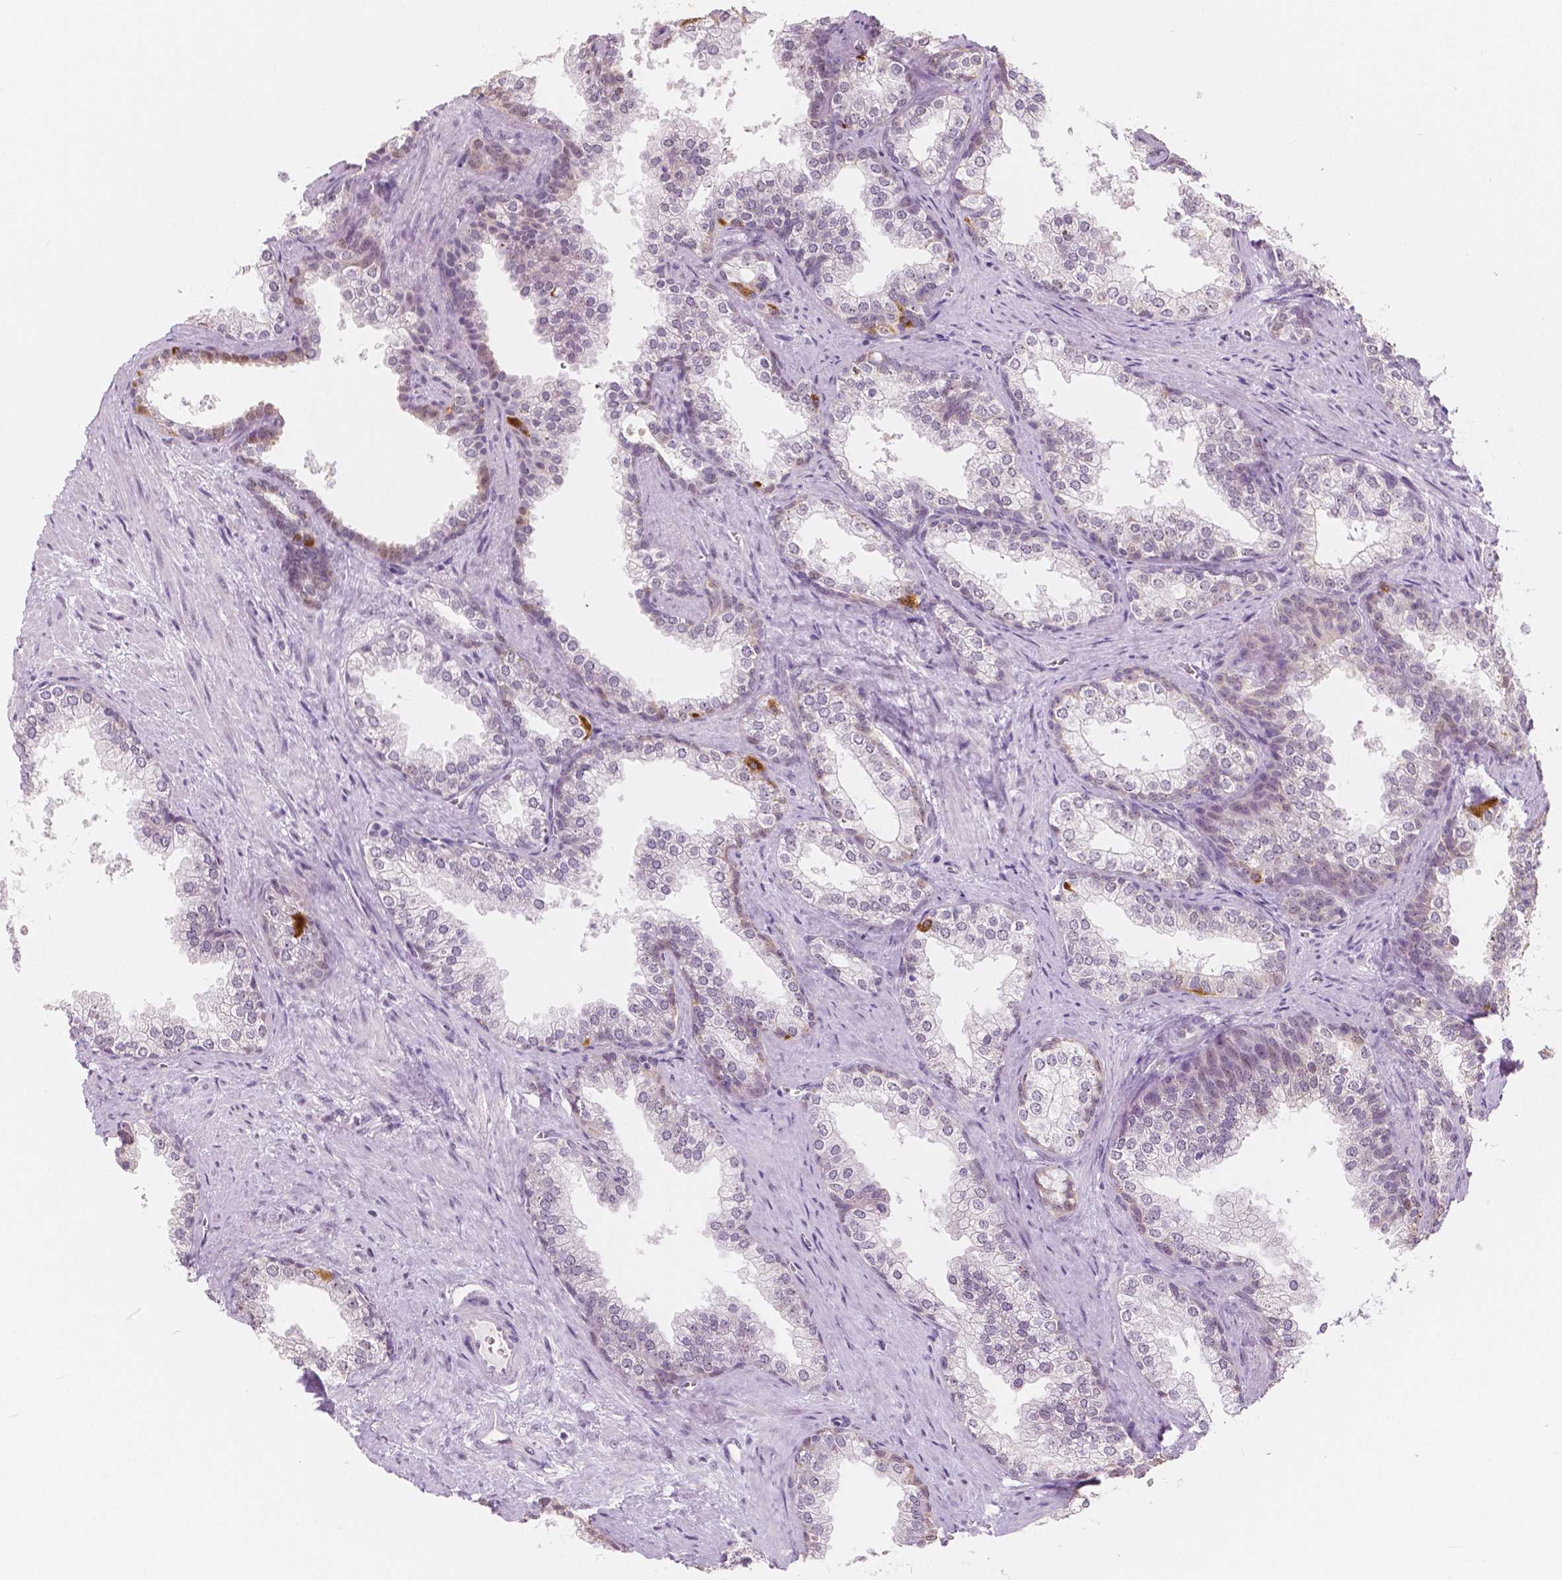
{"staining": {"intensity": "weak", "quantity": "<25%", "location": "nuclear"}, "tissue": "prostate", "cell_type": "Glandular cells", "image_type": "normal", "snomed": [{"axis": "morphology", "description": "Normal tissue, NOS"}, {"axis": "topography", "description": "Prostate"}], "caption": "This is a image of immunohistochemistry (IHC) staining of benign prostate, which shows no positivity in glandular cells.", "gene": "NOLC1", "patient": {"sex": "male", "age": 79}}